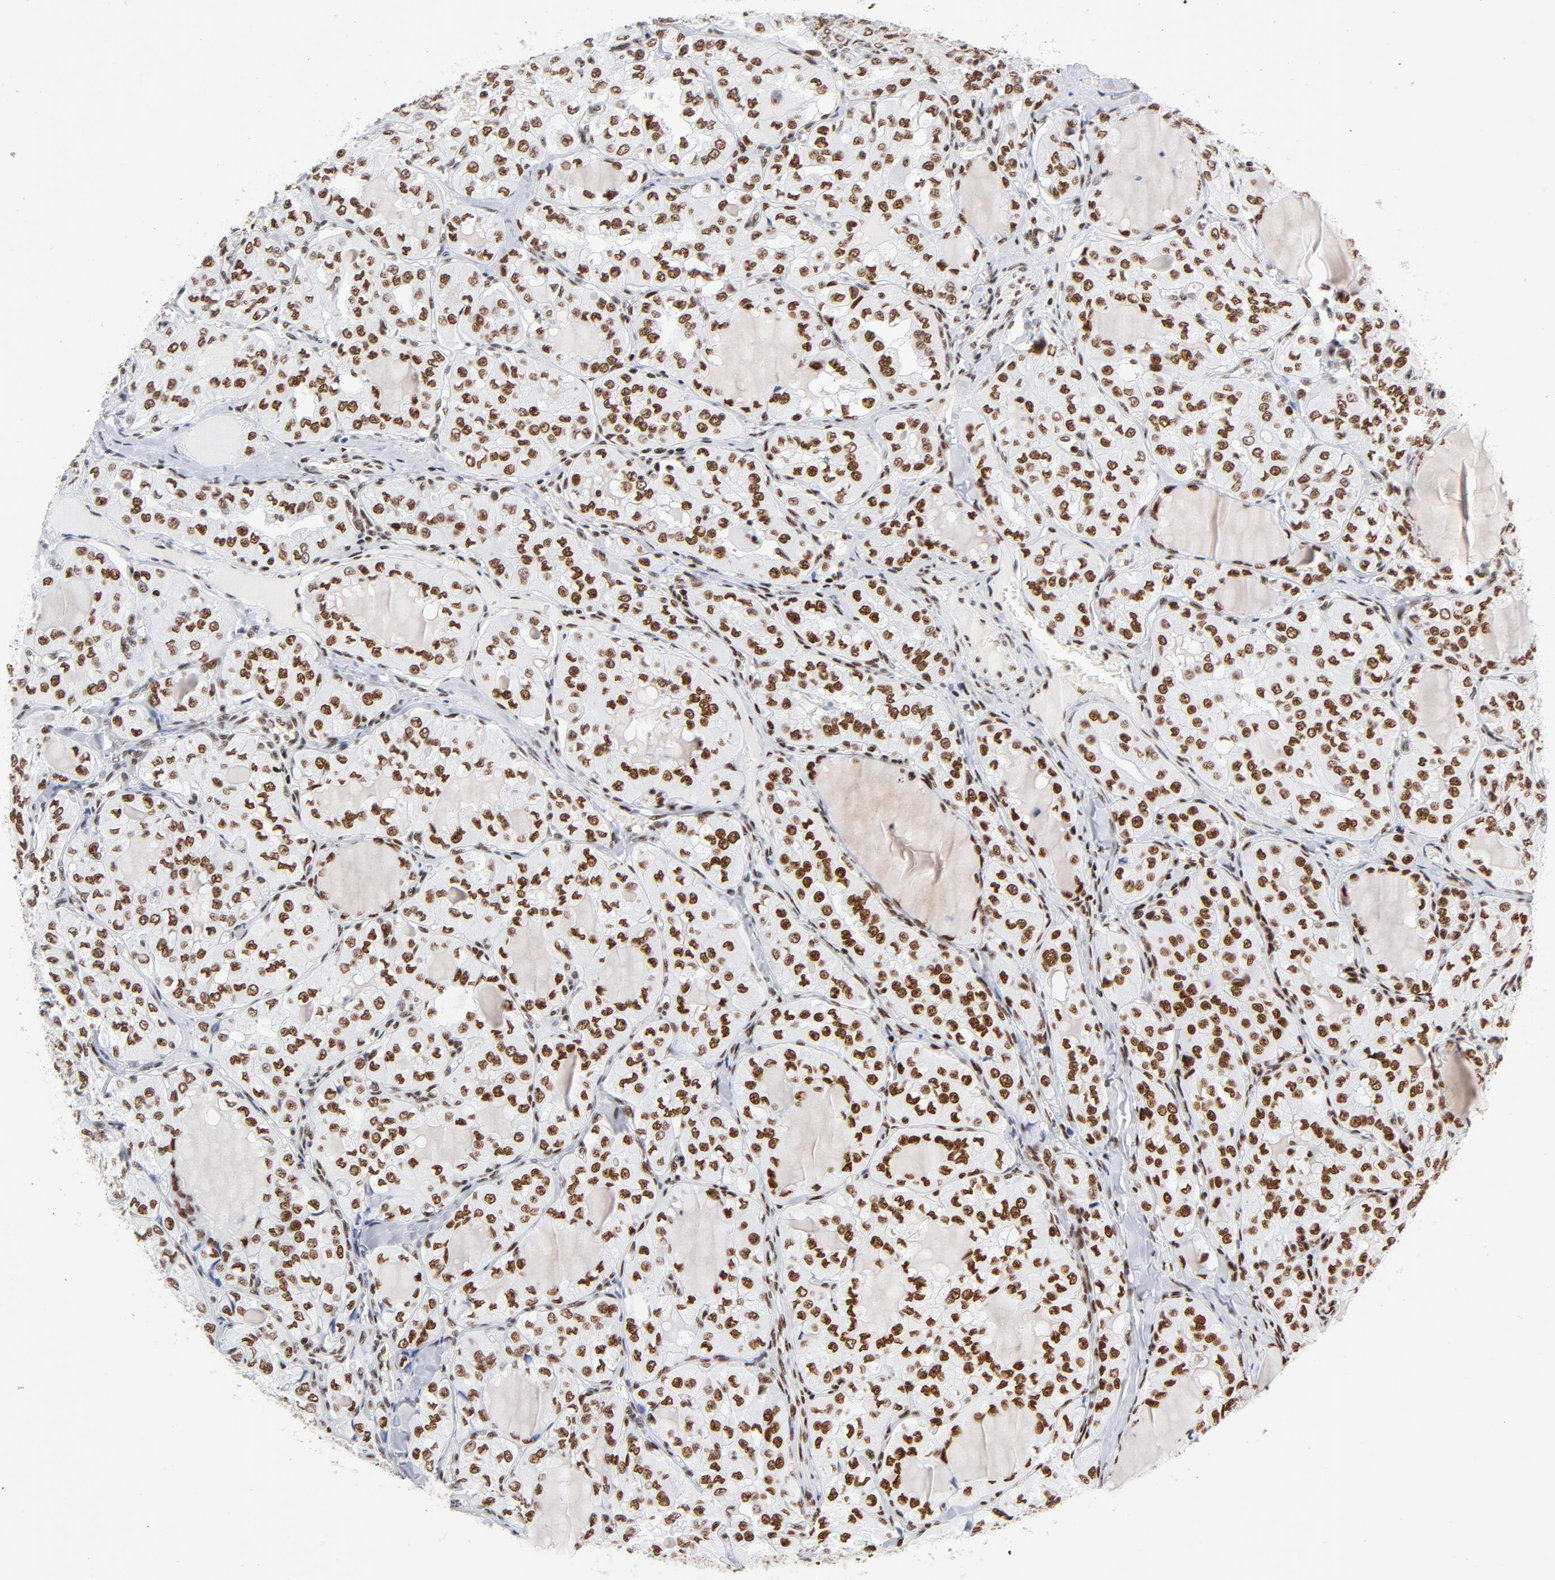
{"staining": {"intensity": "strong", "quantity": ">75%", "location": "nuclear"}, "tissue": "thyroid cancer", "cell_type": "Tumor cells", "image_type": "cancer", "snomed": [{"axis": "morphology", "description": "Papillary adenocarcinoma, NOS"}, {"axis": "topography", "description": "Thyroid gland"}], "caption": "A photomicrograph of papillary adenocarcinoma (thyroid) stained for a protein reveals strong nuclear brown staining in tumor cells.", "gene": "XRCC5", "patient": {"sex": "male", "age": 20}}